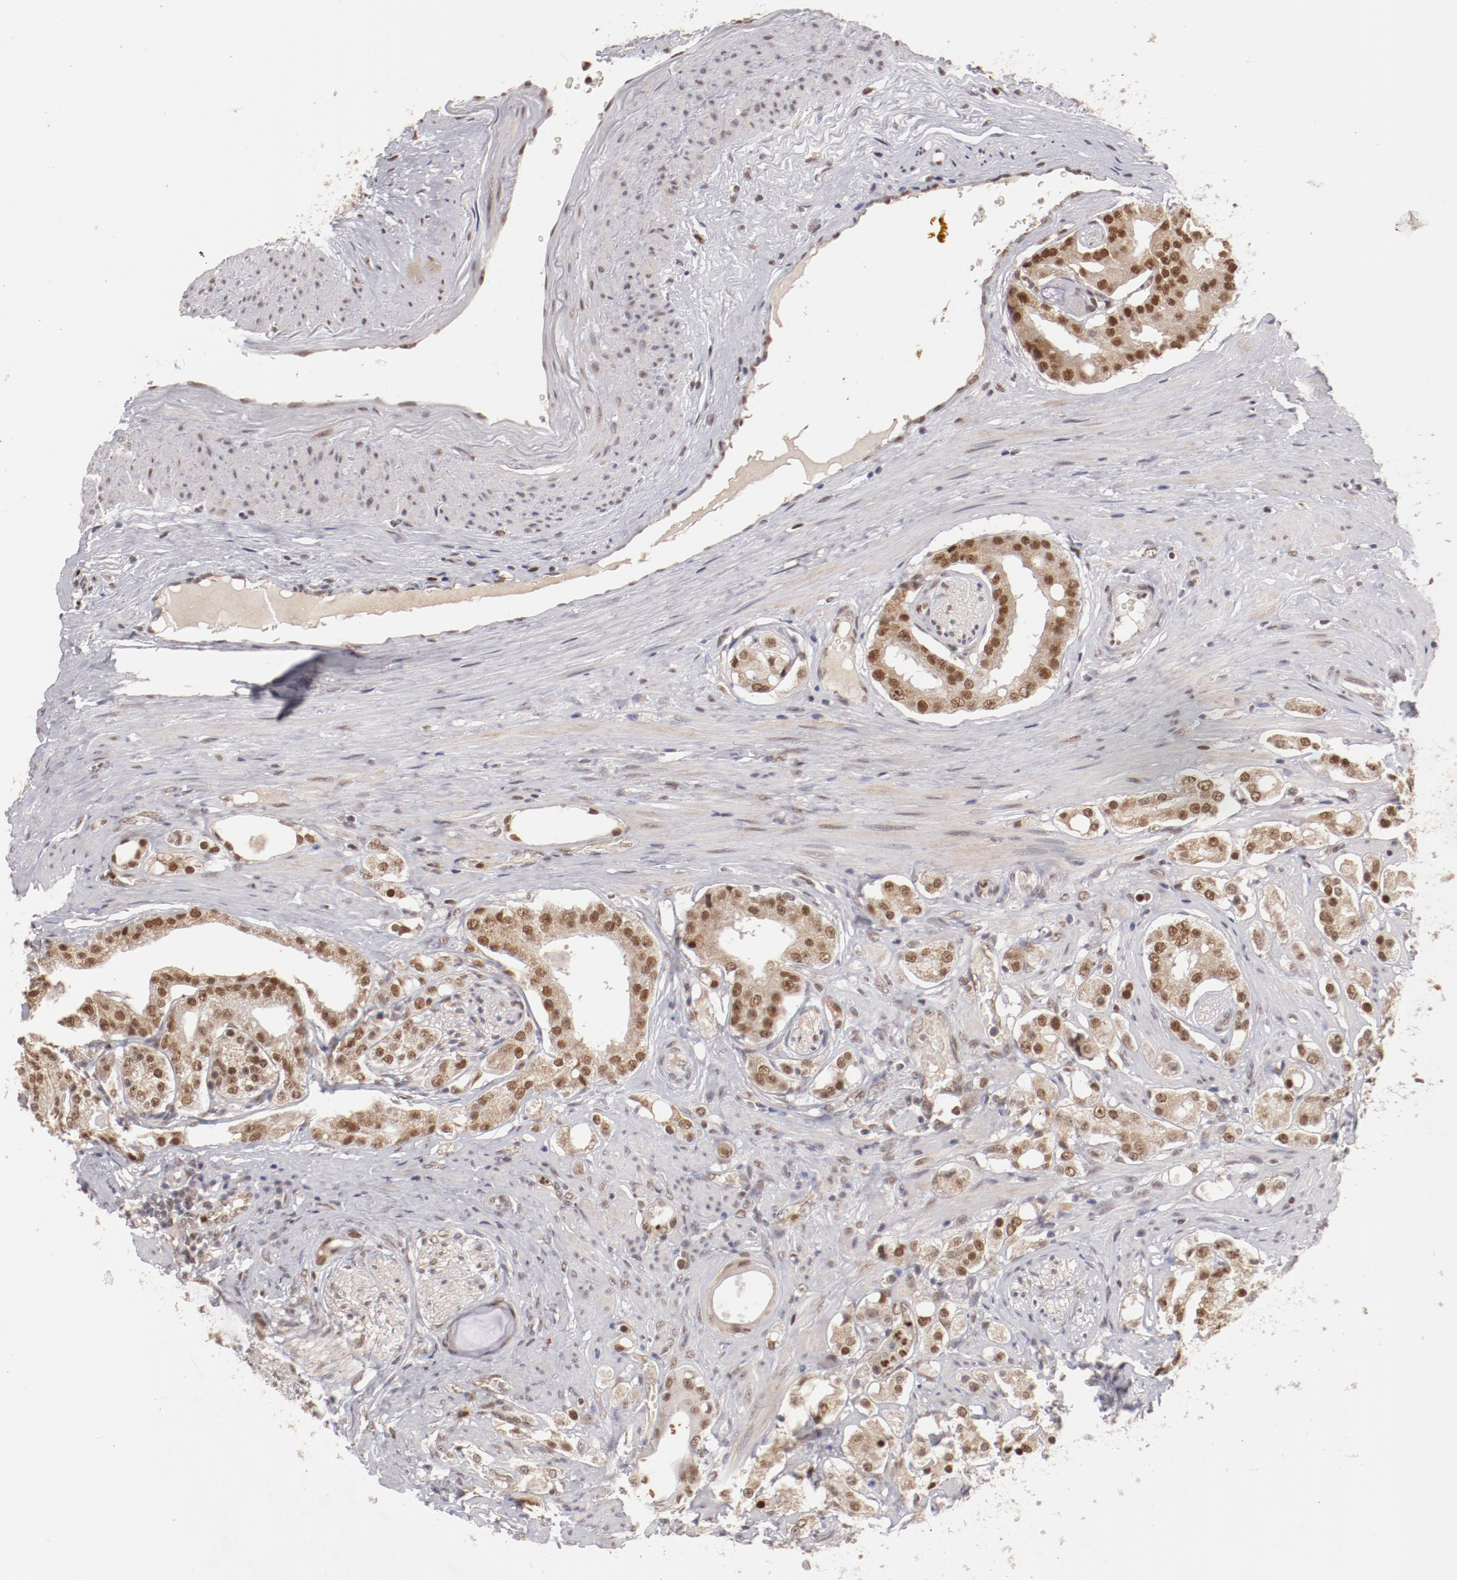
{"staining": {"intensity": "moderate", "quantity": ">75%", "location": "cytoplasmic/membranous,nuclear"}, "tissue": "prostate cancer", "cell_type": "Tumor cells", "image_type": "cancer", "snomed": [{"axis": "morphology", "description": "Adenocarcinoma, High grade"}, {"axis": "topography", "description": "Prostate"}], "caption": "The immunohistochemical stain highlights moderate cytoplasmic/membranous and nuclear expression in tumor cells of prostate cancer (adenocarcinoma (high-grade)) tissue.", "gene": "NFE2", "patient": {"sex": "male", "age": 68}}